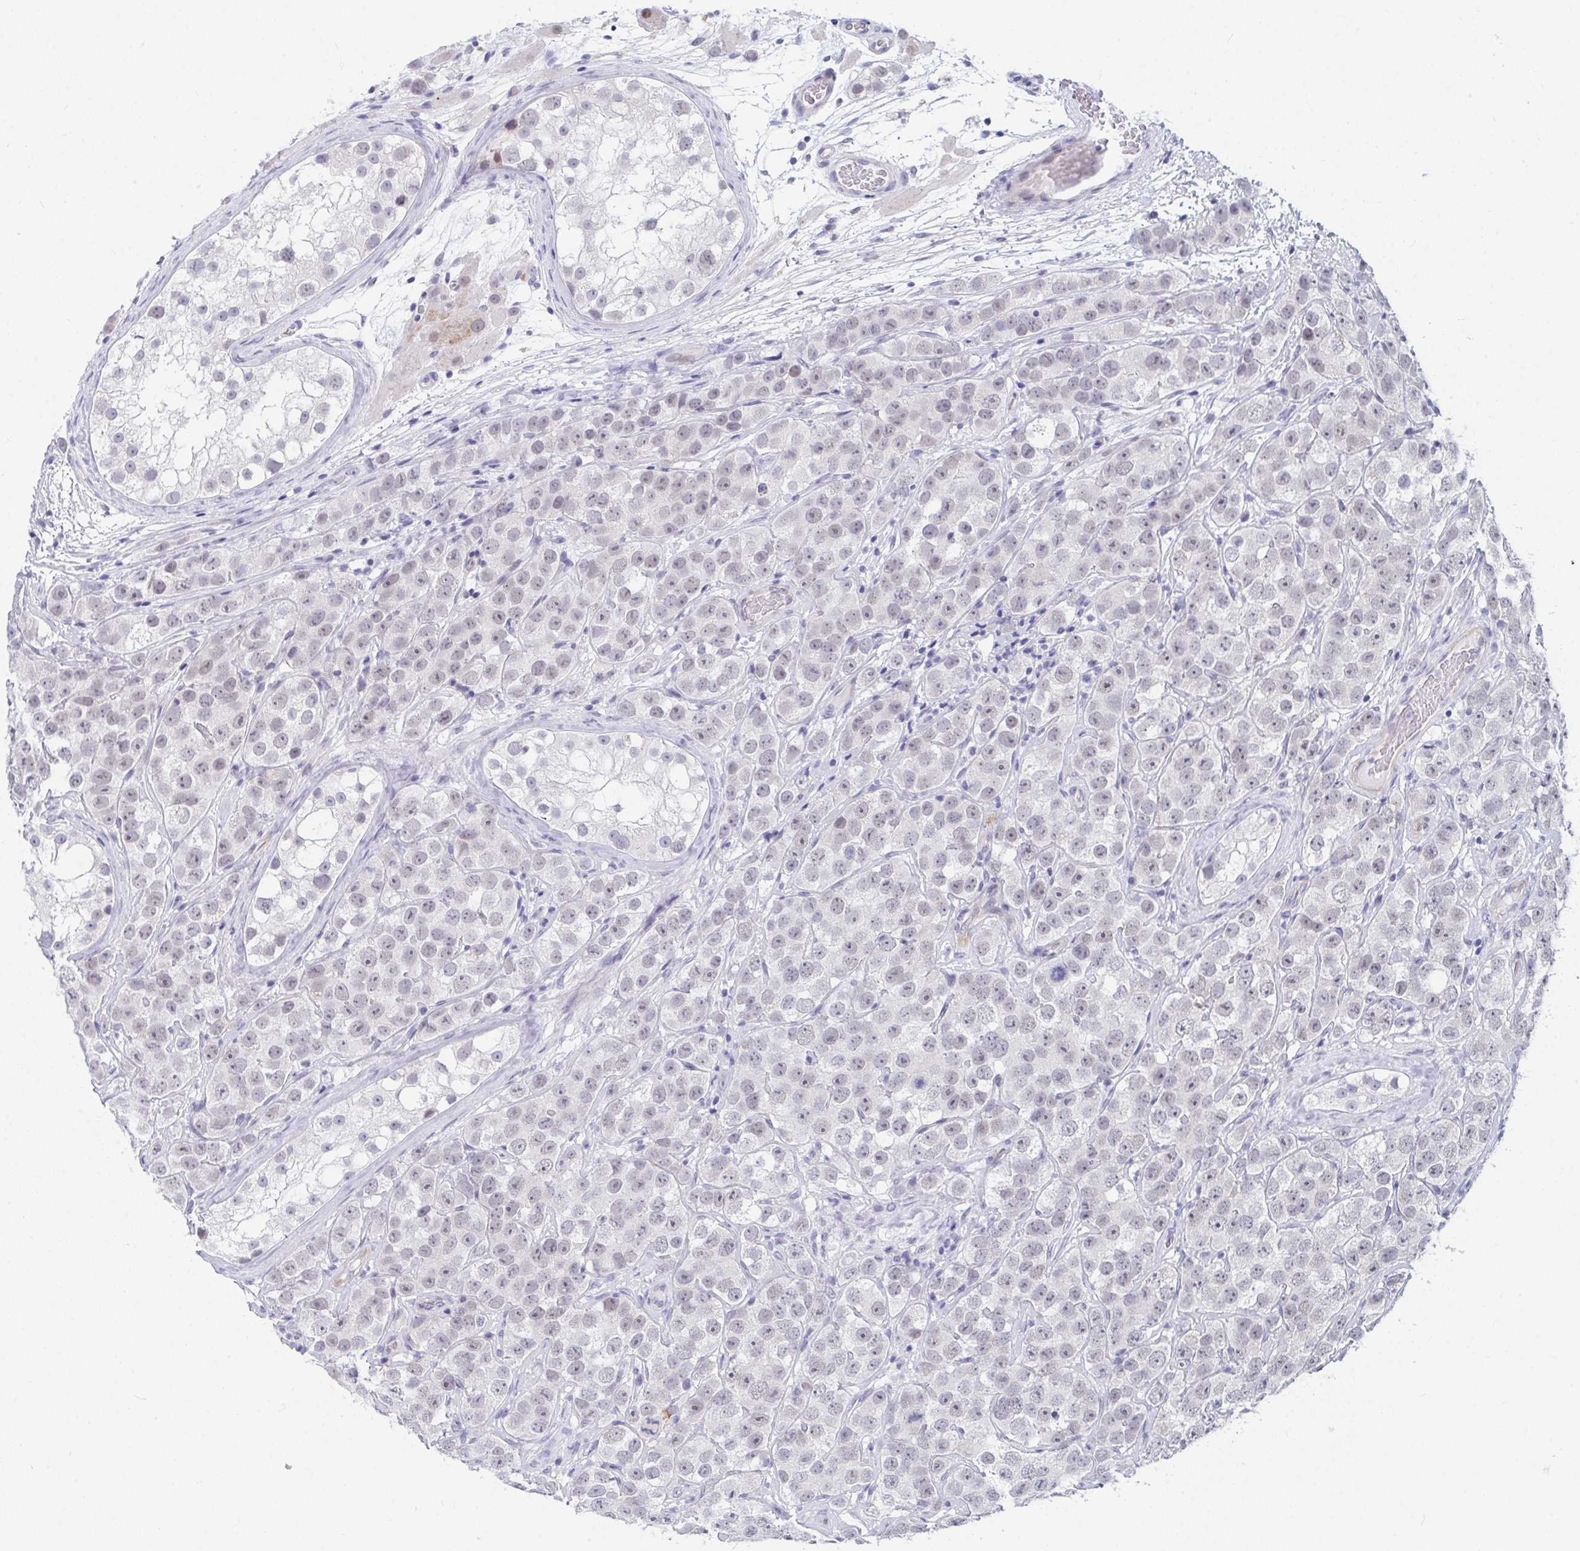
{"staining": {"intensity": "weak", "quantity": "<25%", "location": "nuclear"}, "tissue": "testis cancer", "cell_type": "Tumor cells", "image_type": "cancer", "snomed": [{"axis": "morphology", "description": "Seminoma, NOS"}, {"axis": "topography", "description": "Testis"}], "caption": "An image of human testis cancer (seminoma) is negative for staining in tumor cells.", "gene": "DAOA", "patient": {"sex": "male", "age": 28}}